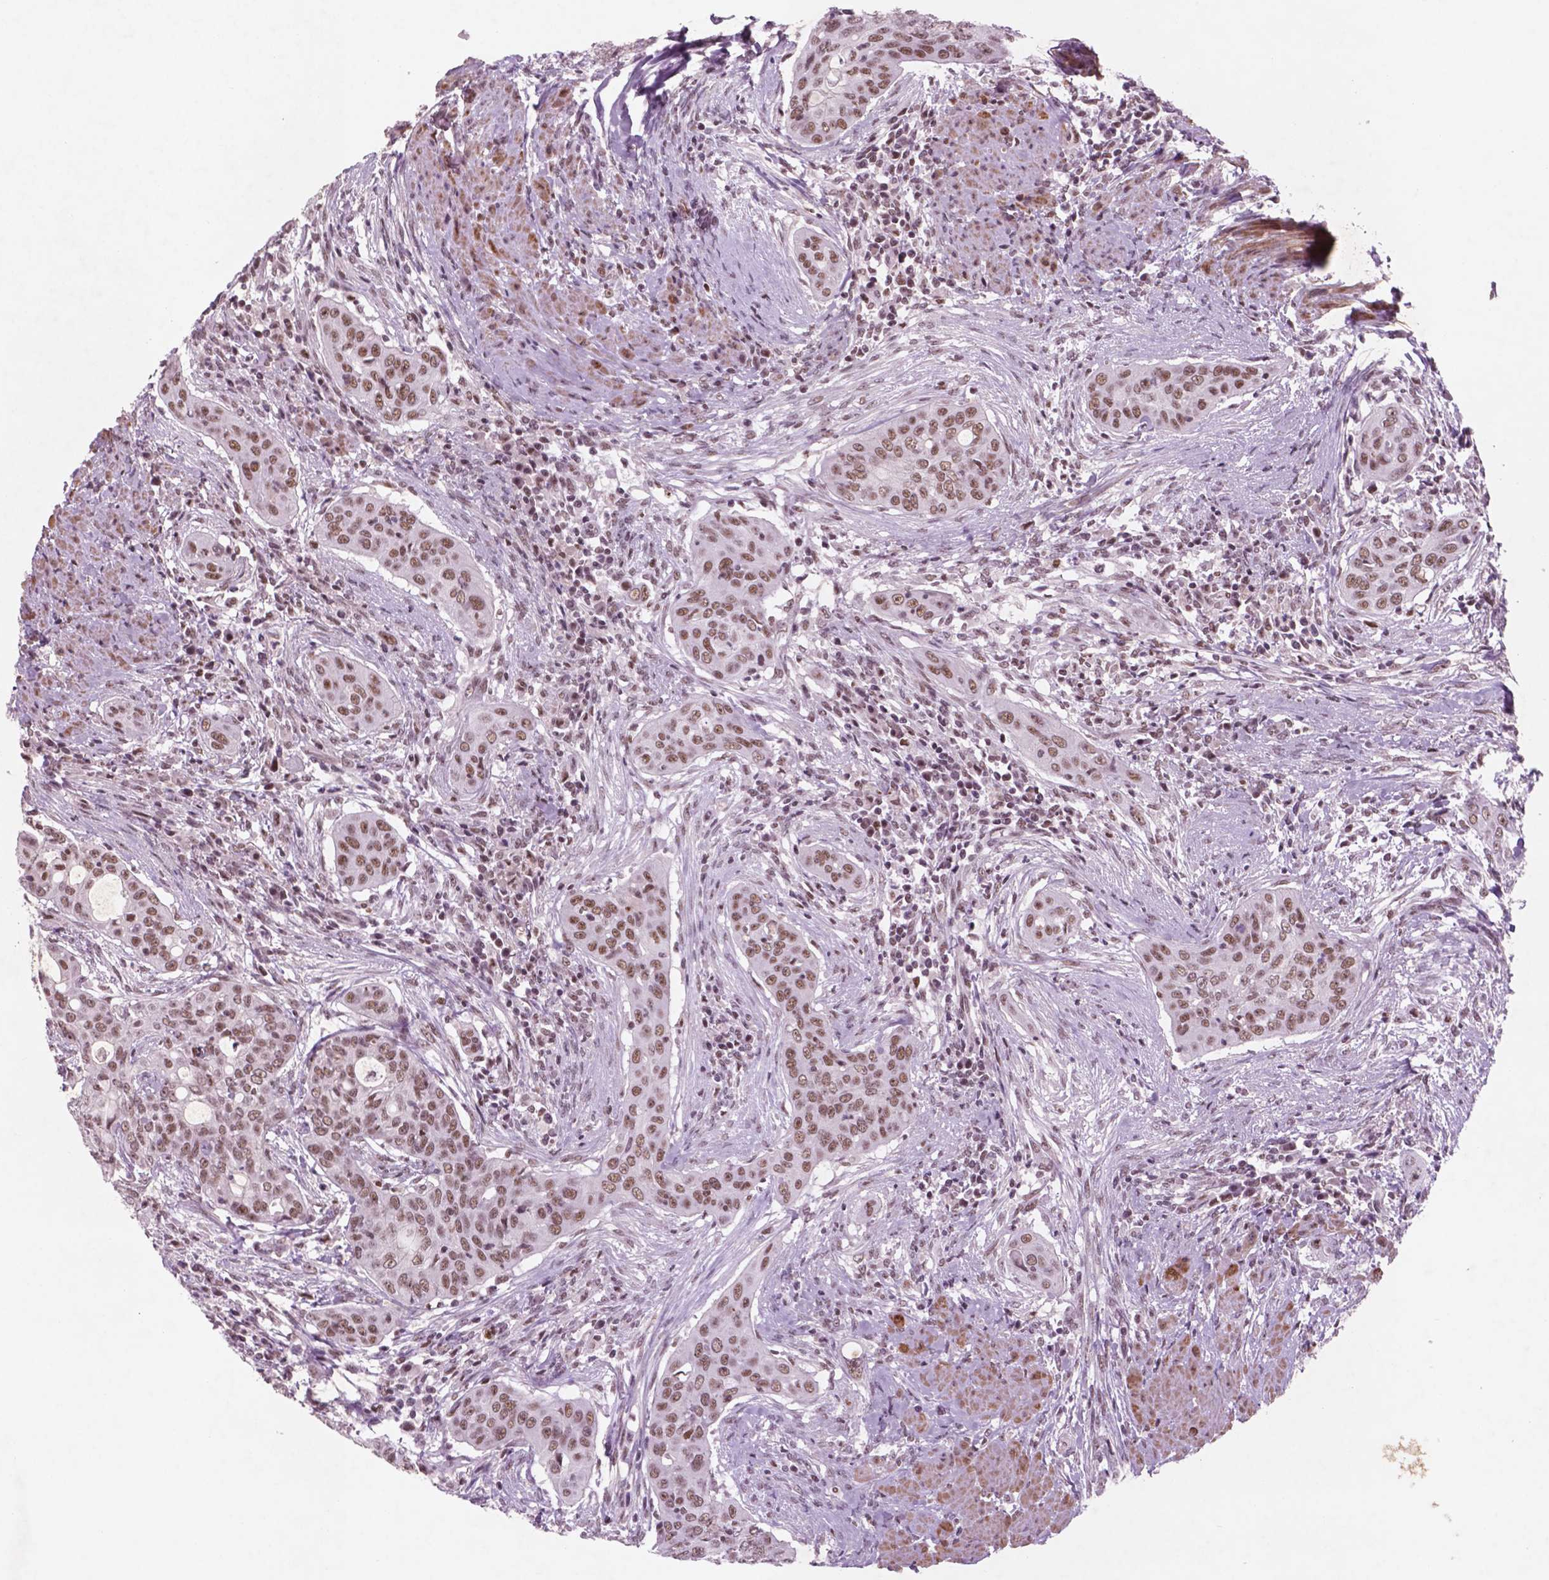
{"staining": {"intensity": "moderate", "quantity": ">75%", "location": "nuclear"}, "tissue": "urothelial cancer", "cell_type": "Tumor cells", "image_type": "cancer", "snomed": [{"axis": "morphology", "description": "Urothelial carcinoma, High grade"}, {"axis": "topography", "description": "Urinary bladder"}], "caption": "Protein expression analysis of high-grade urothelial carcinoma exhibits moderate nuclear positivity in approximately >75% of tumor cells. The staining is performed using DAB brown chromogen to label protein expression. The nuclei are counter-stained blue using hematoxylin.", "gene": "CTR9", "patient": {"sex": "male", "age": 82}}